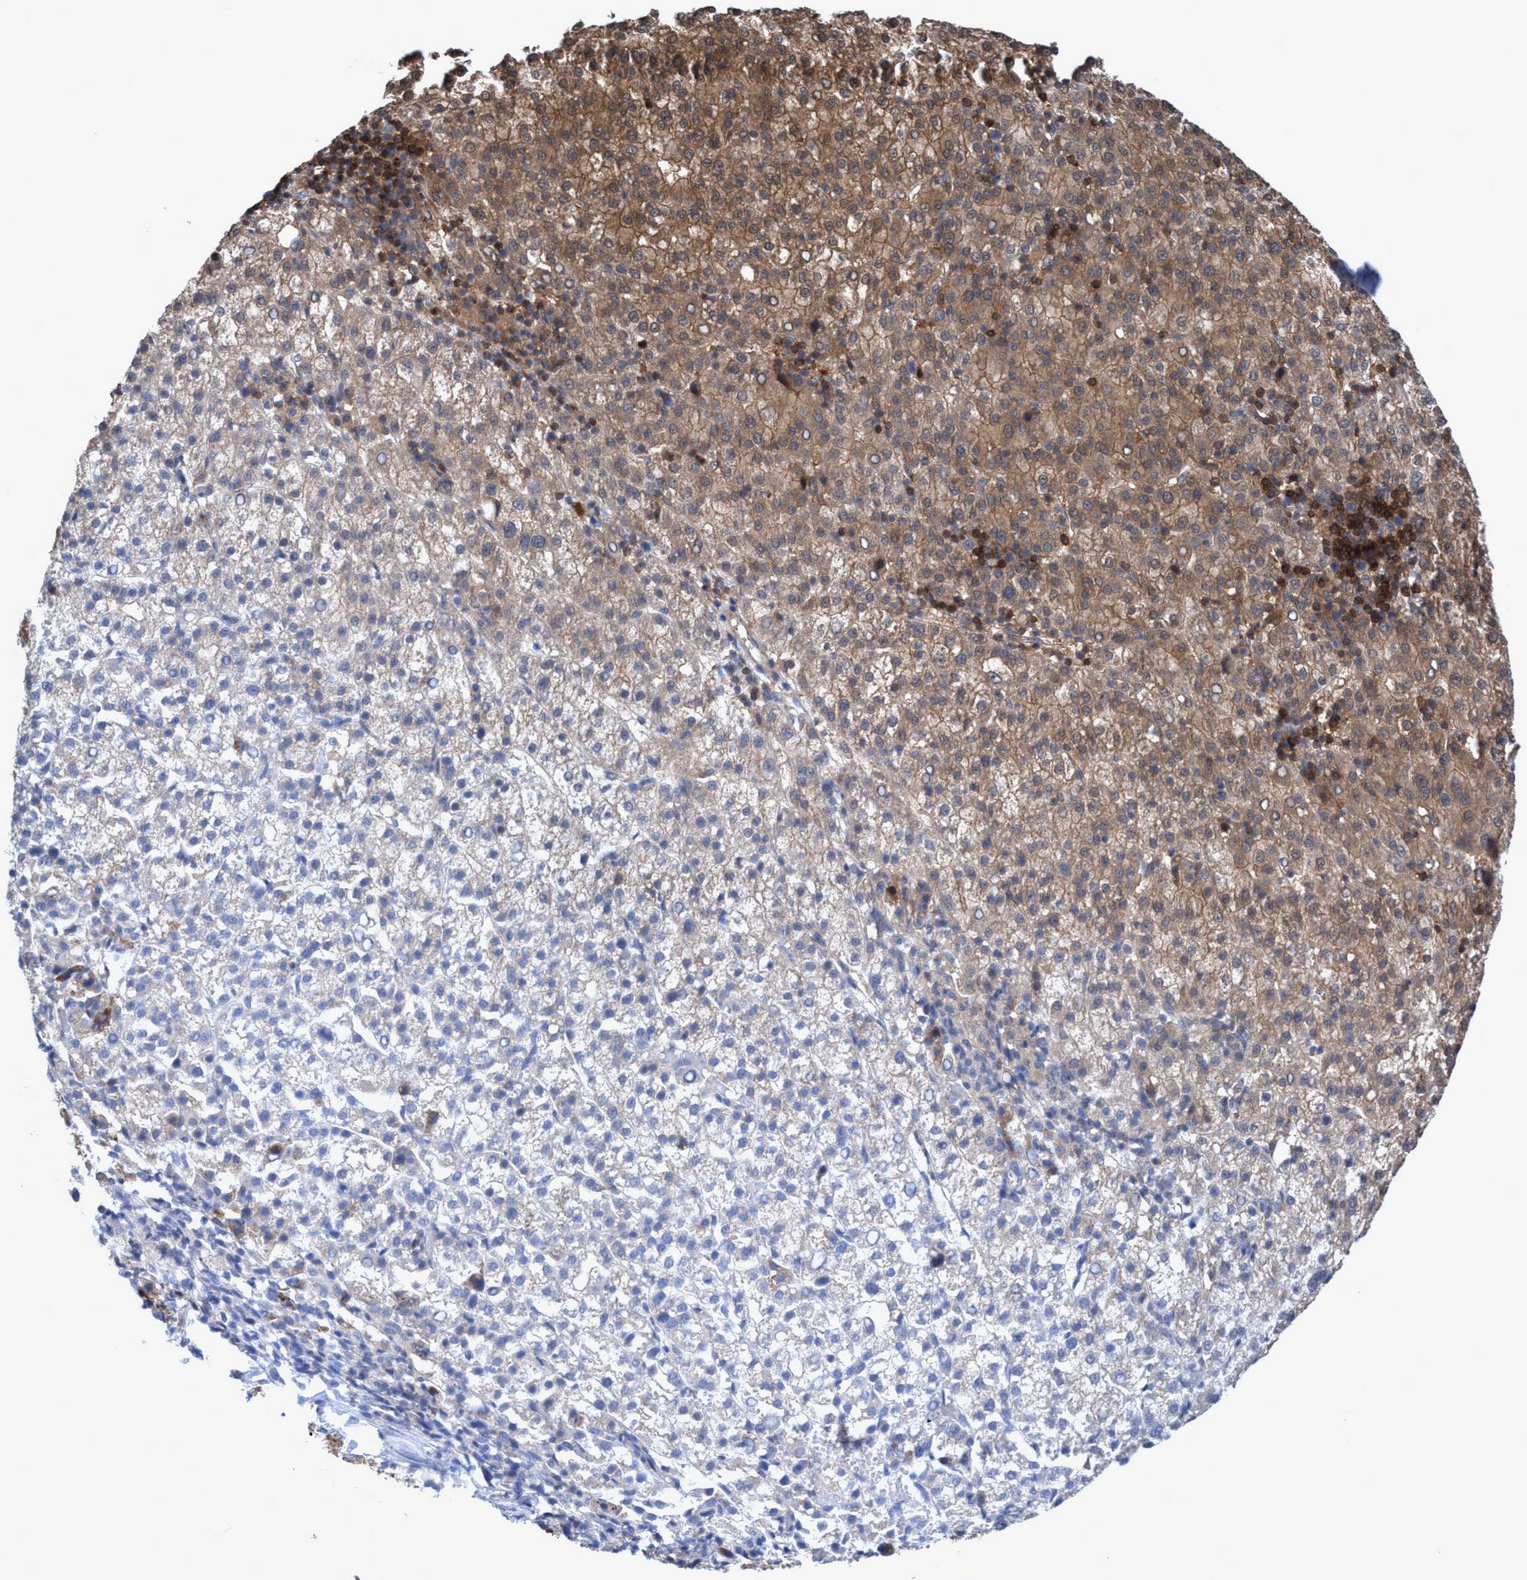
{"staining": {"intensity": "moderate", "quantity": "25%-75%", "location": "cytoplasmic/membranous"}, "tissue": "liver cancer", "cell_type": "Tumor cells", "image_type": "cancer", "snomed": [{"axis": "morphology", "description": "Carcinoma, Hepatocellular, NOS"}, {"axis": "topography", "description": "Liver"}], "caption": "Protein expression analysis of liver cancer displays moderate cytoplasmic/membranous positivity in approximately 25%-75% of tumor cells.", "gene": "GLOD4", "patient": {"sex": "female", "age": 58}}